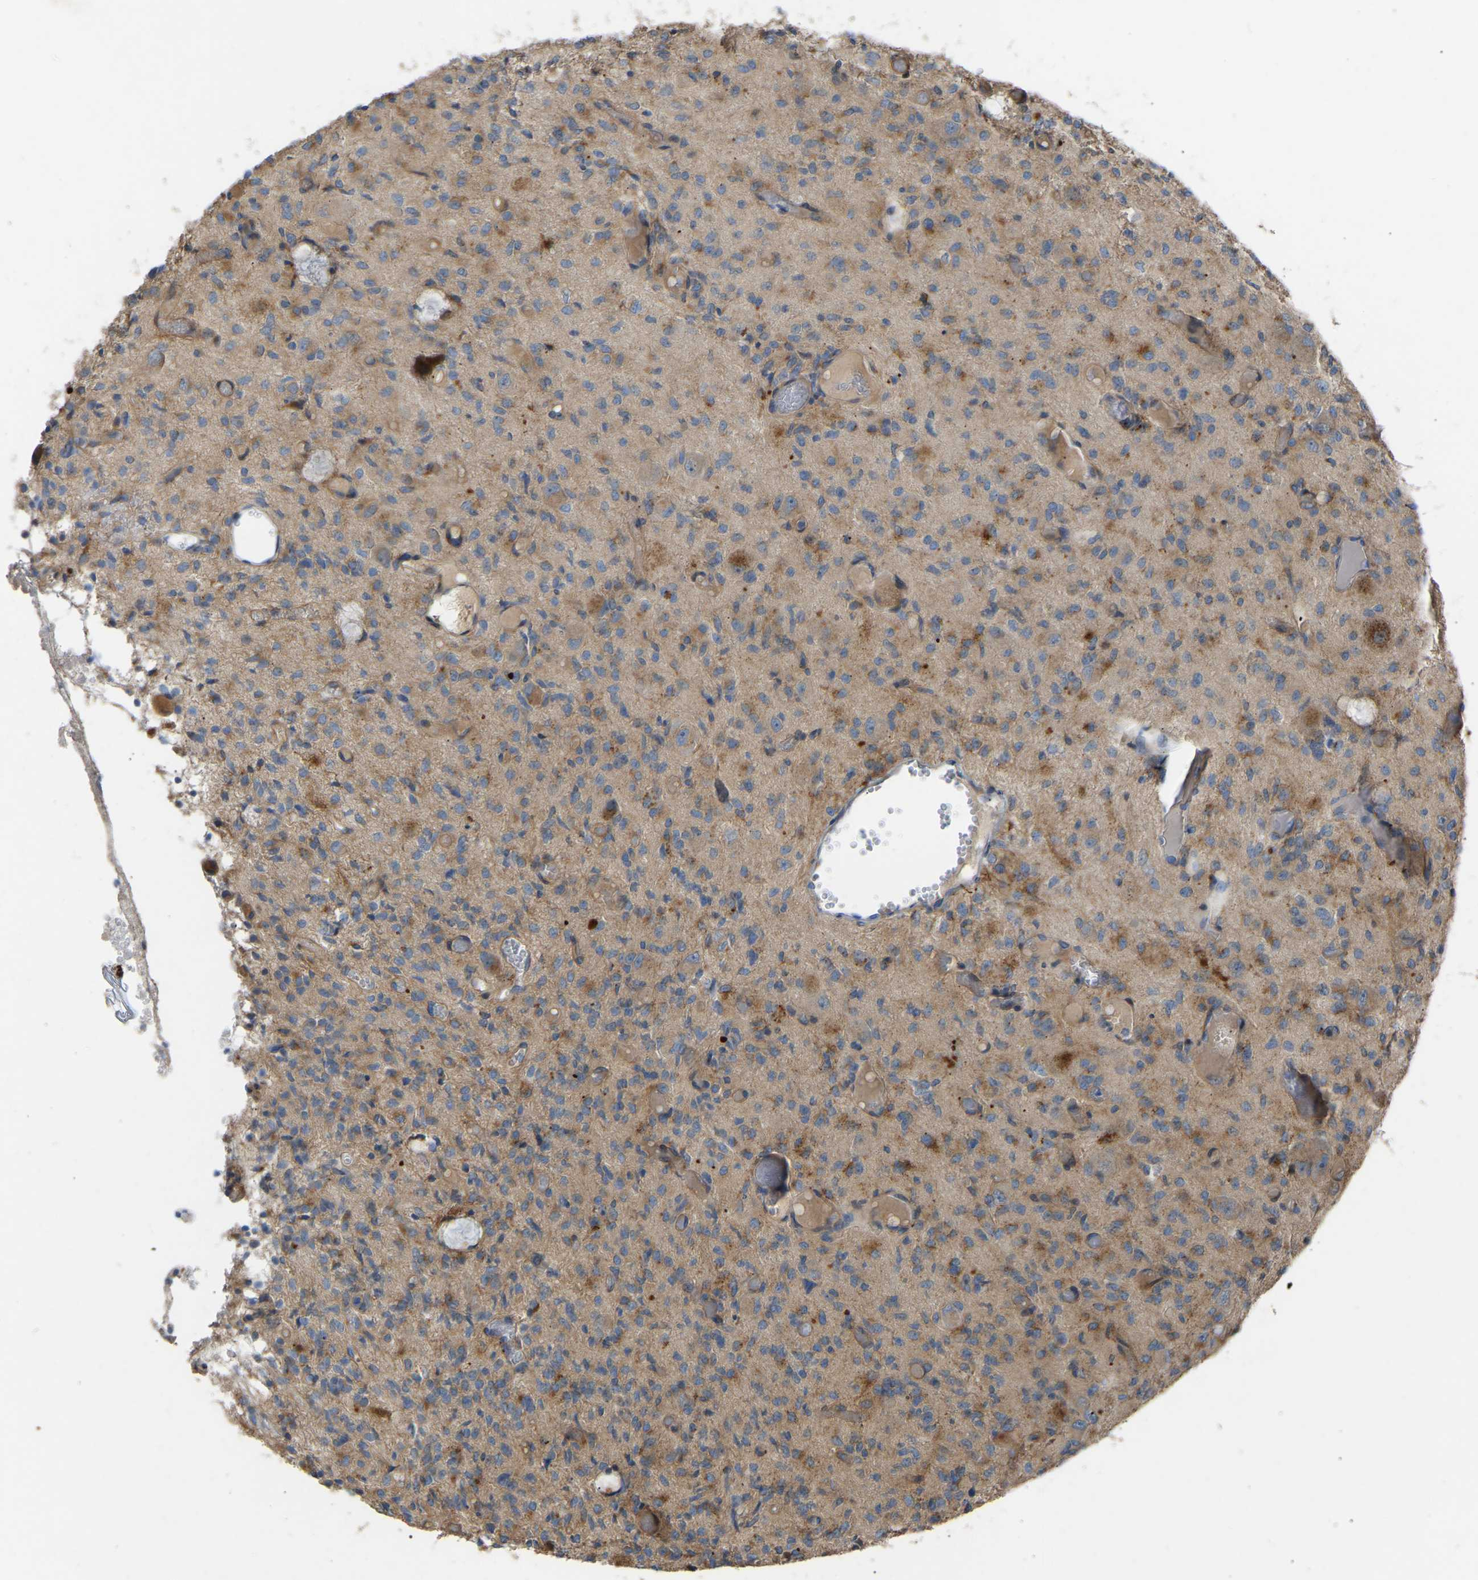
{"staining": {"intensity": "moderate", "quantity": "25%-75%", "location": "cytoplasmic/membranous"}, "tissue": "glioma", "cell_type": "Tumor cells", "image_type": "cancer", "snomed": [{"axis": "morphology", "description": "Glioma, malignant, High grade"}, {"axis": "topography", "description": "Brain"}], "caption": "Tumor cells exhibit moderate cytoplasmic/membranous positivity in approximately 25%-75% of cells in malignant high-grade glioma.", "gene": "RGP1", "patient": {"sex": "female", "age": 59}}